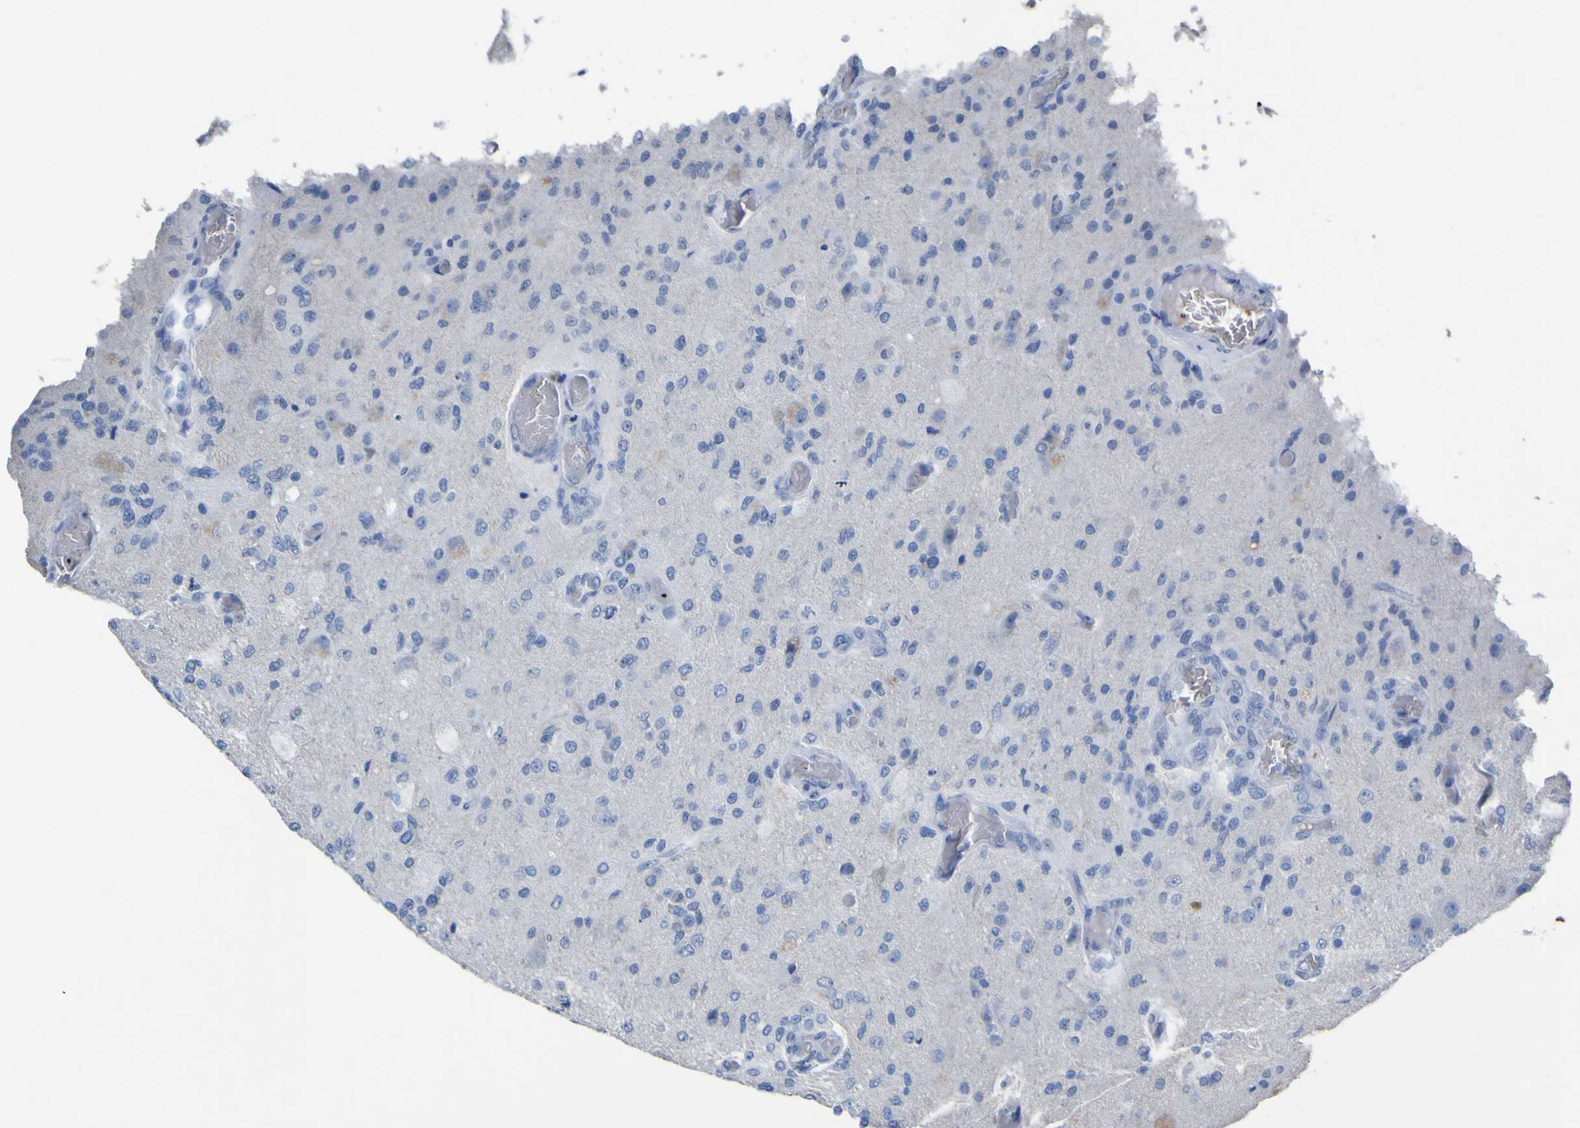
{"staining": {"intensity": "negative", "quantity": "none", "location": "none"}, "tissue": "glioma", "cell_type": "Tumor cells", "image_type": "cancer", "snomed": [{"axis": "morphology", "description": "Normal tissue, NOS"}, {"axis": "morphology", "description": "Glioma, malignant, High grade"}, {"axis": "topography", "description": "Cerebral cortex"}], "caption": "Malignant glioma (high-grade) stained for a protein using immunohistochemistry (IHC) demonstrates no staining tumor cells.", "gene": "GCM1", "patient": {"sex": "male", "age": 77}}